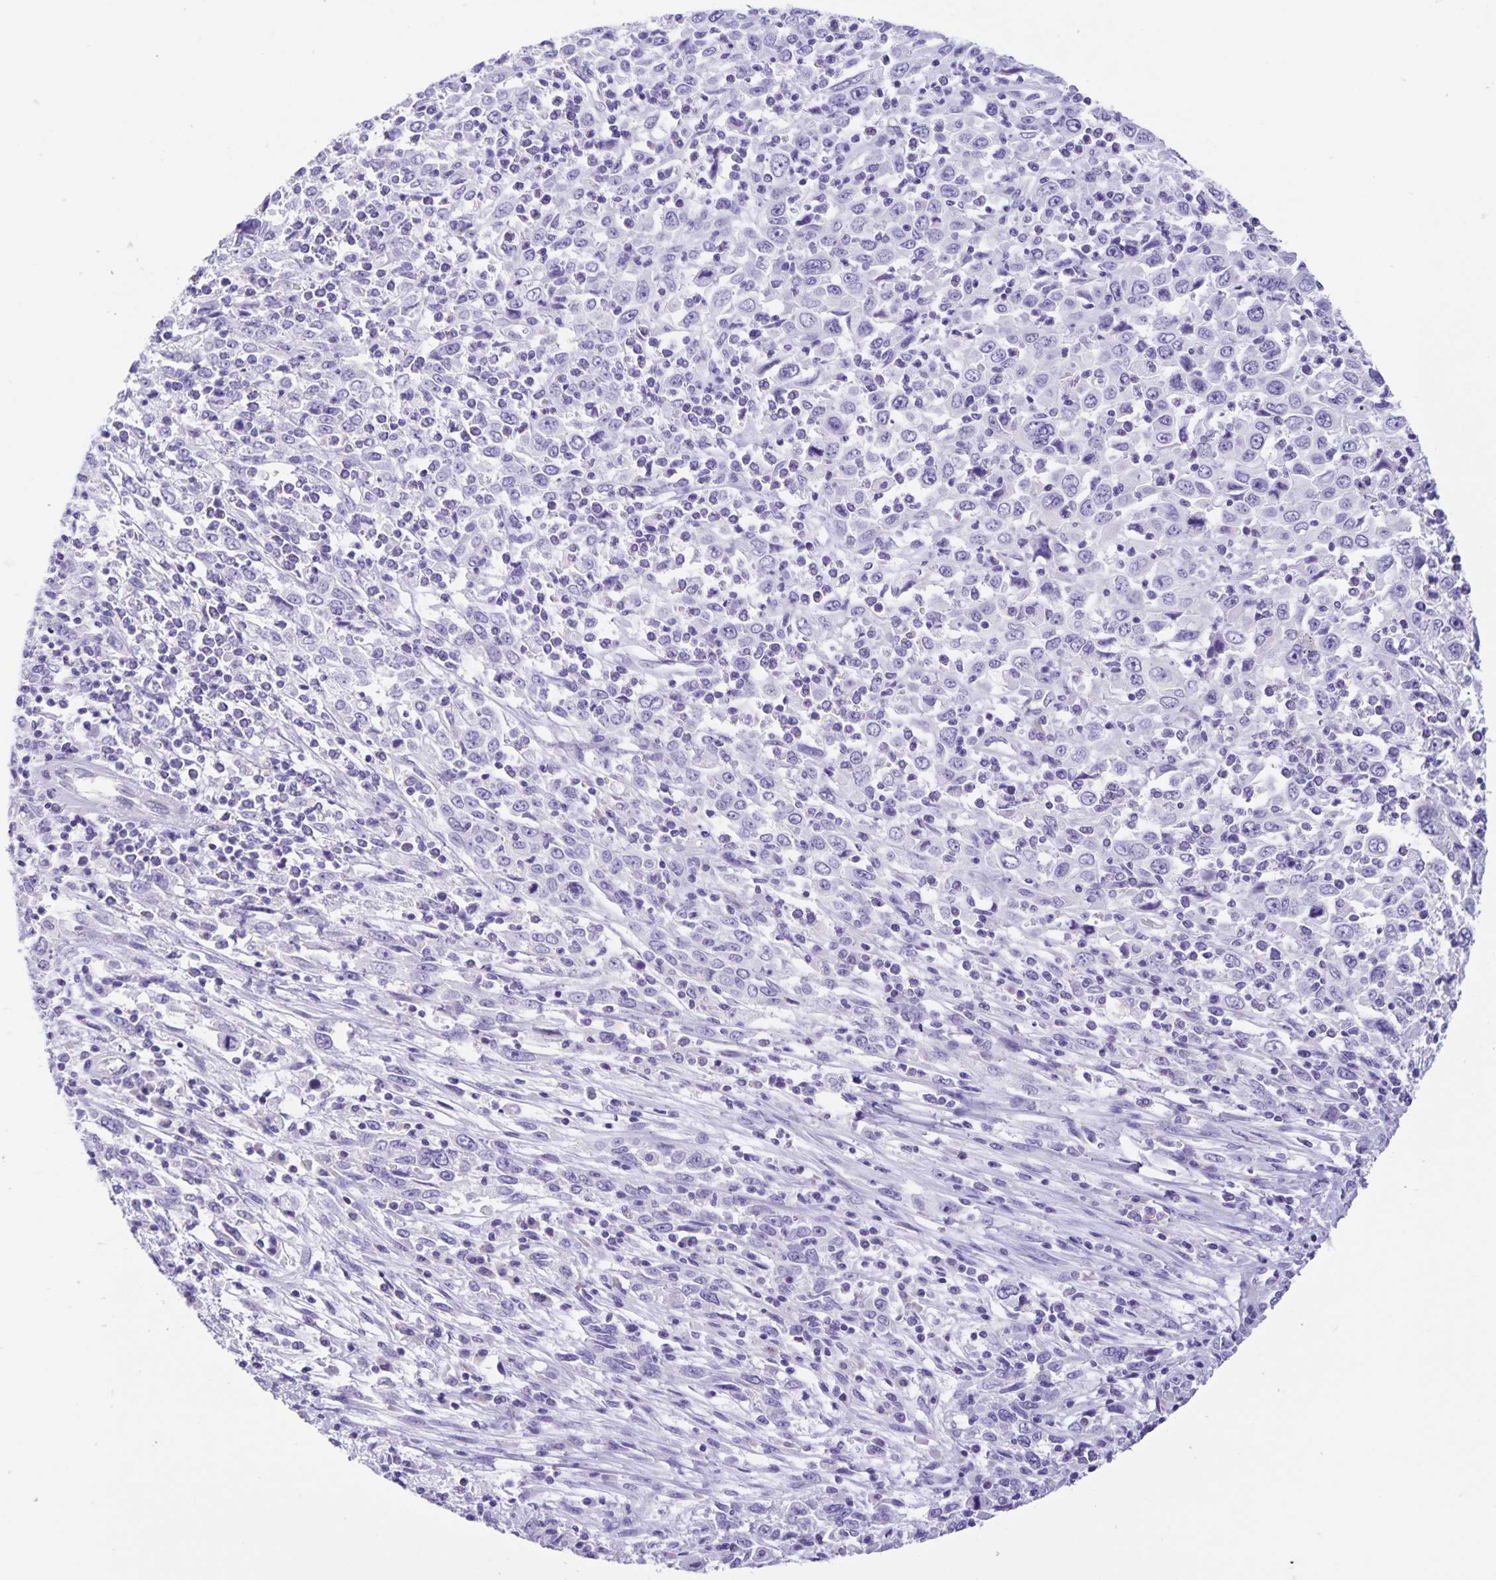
{"staining": {"intensity": "negative", "quantity": "none", "location": "none"}, "tissue": "cervical cancer", "cell_type": "Tumor cells", "image_type": "cancer", "snomed": [{"axis": "morphology", "description": "Adenocarcinoma, NOS"}, {"axis": "topography", "description": "Cervix"}], "caption": "Tumor cells show no significant protein positivity in cervical adenocarcinoma. (DAB IHC, high magnification).", "gene": "CAPSL", "patient": {"sex": "female", "age": 40}}